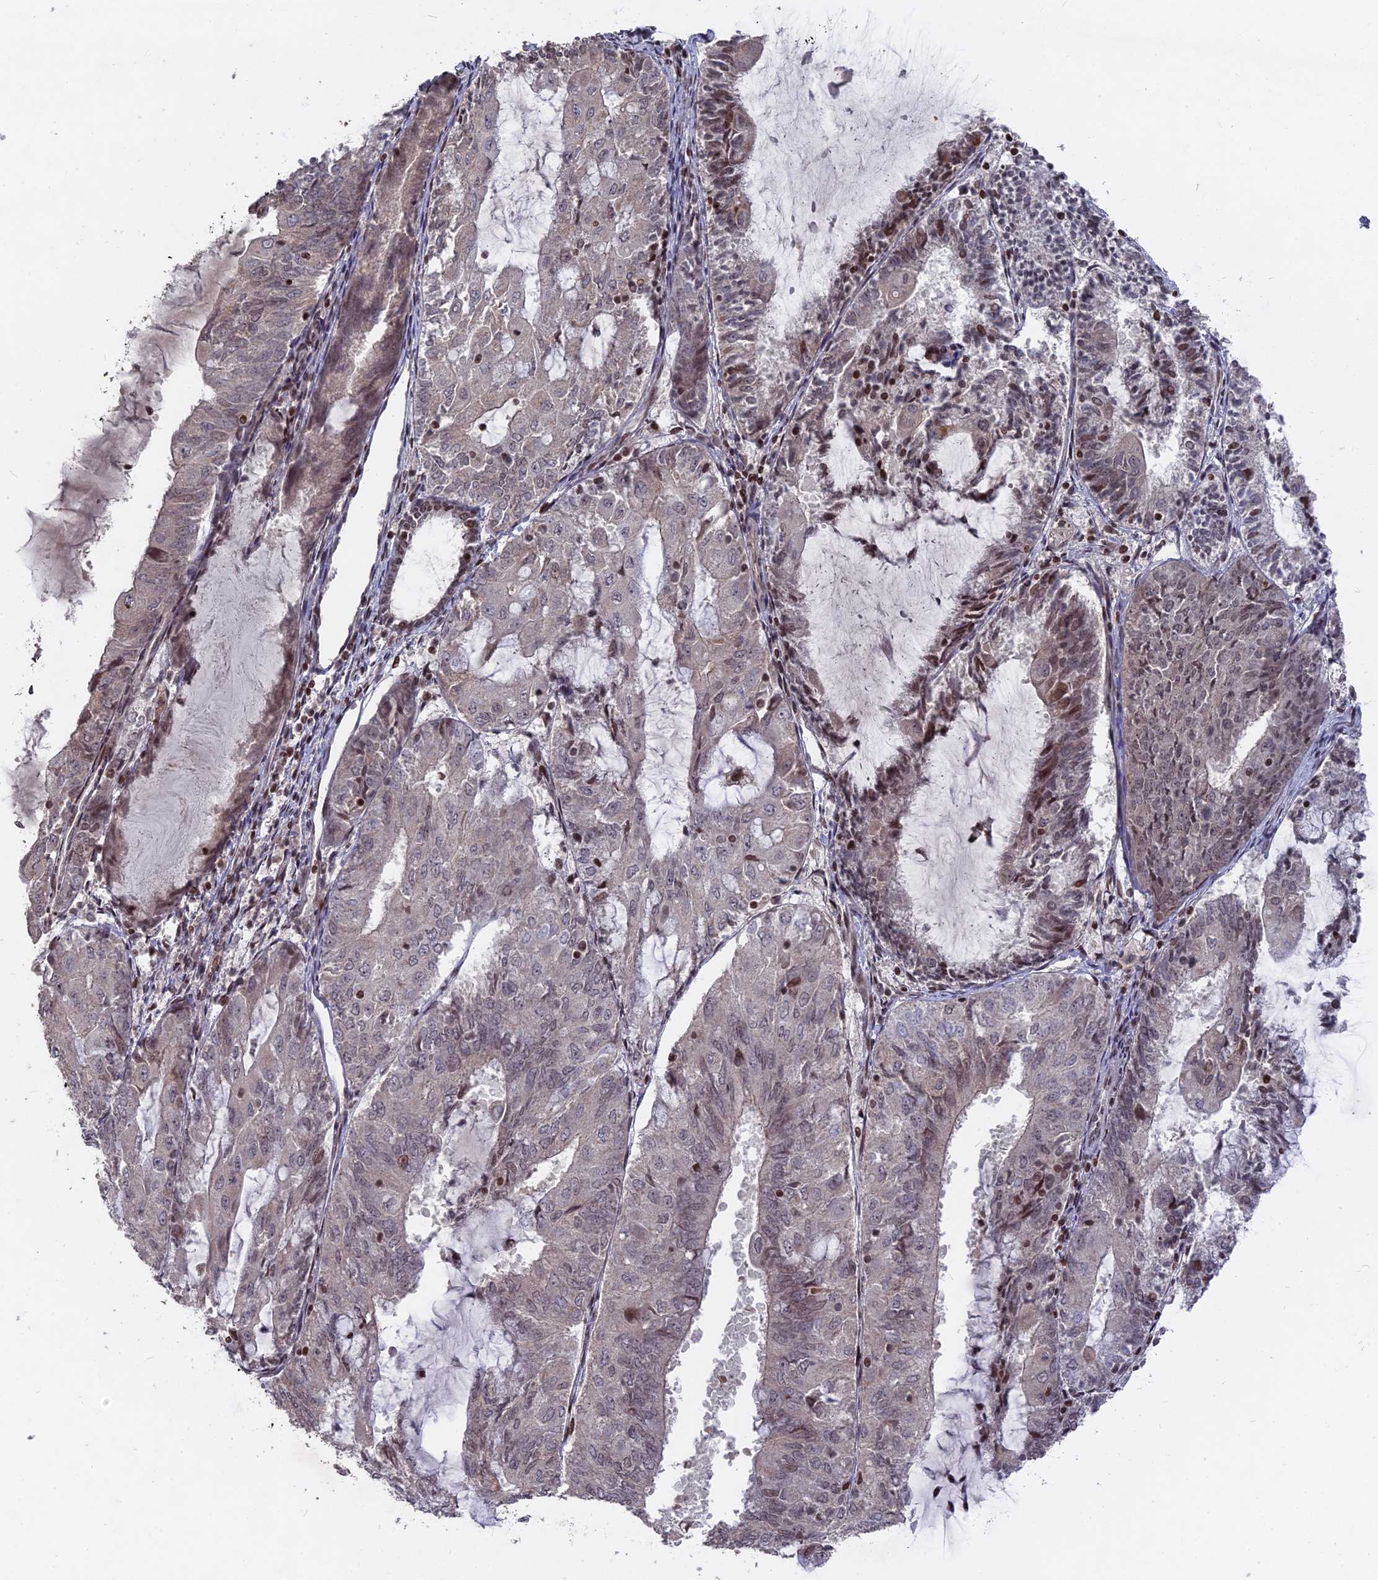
{"staining": {"intensity": "weak", "quantity": "<25%", "location": "nuclear"}, "tissue": "endometrial cancer", "cell_type": "Tumor cells", "image_type": "cancer", "snomed": [{"axis": "morphology", "description": "Adenocarcinoma, NOS"}, {"axis": "topography", "description": "Endometrium"}], "caption": "High power microscopy photomicrograph of an immunohistochemistry (IHC) photomicrograph of adenocarcinoma (endometrial), revealing no significant positivity in tumor cells.", "gene": "NR1H3", "patient": {"sex": "female", "age": 81}}